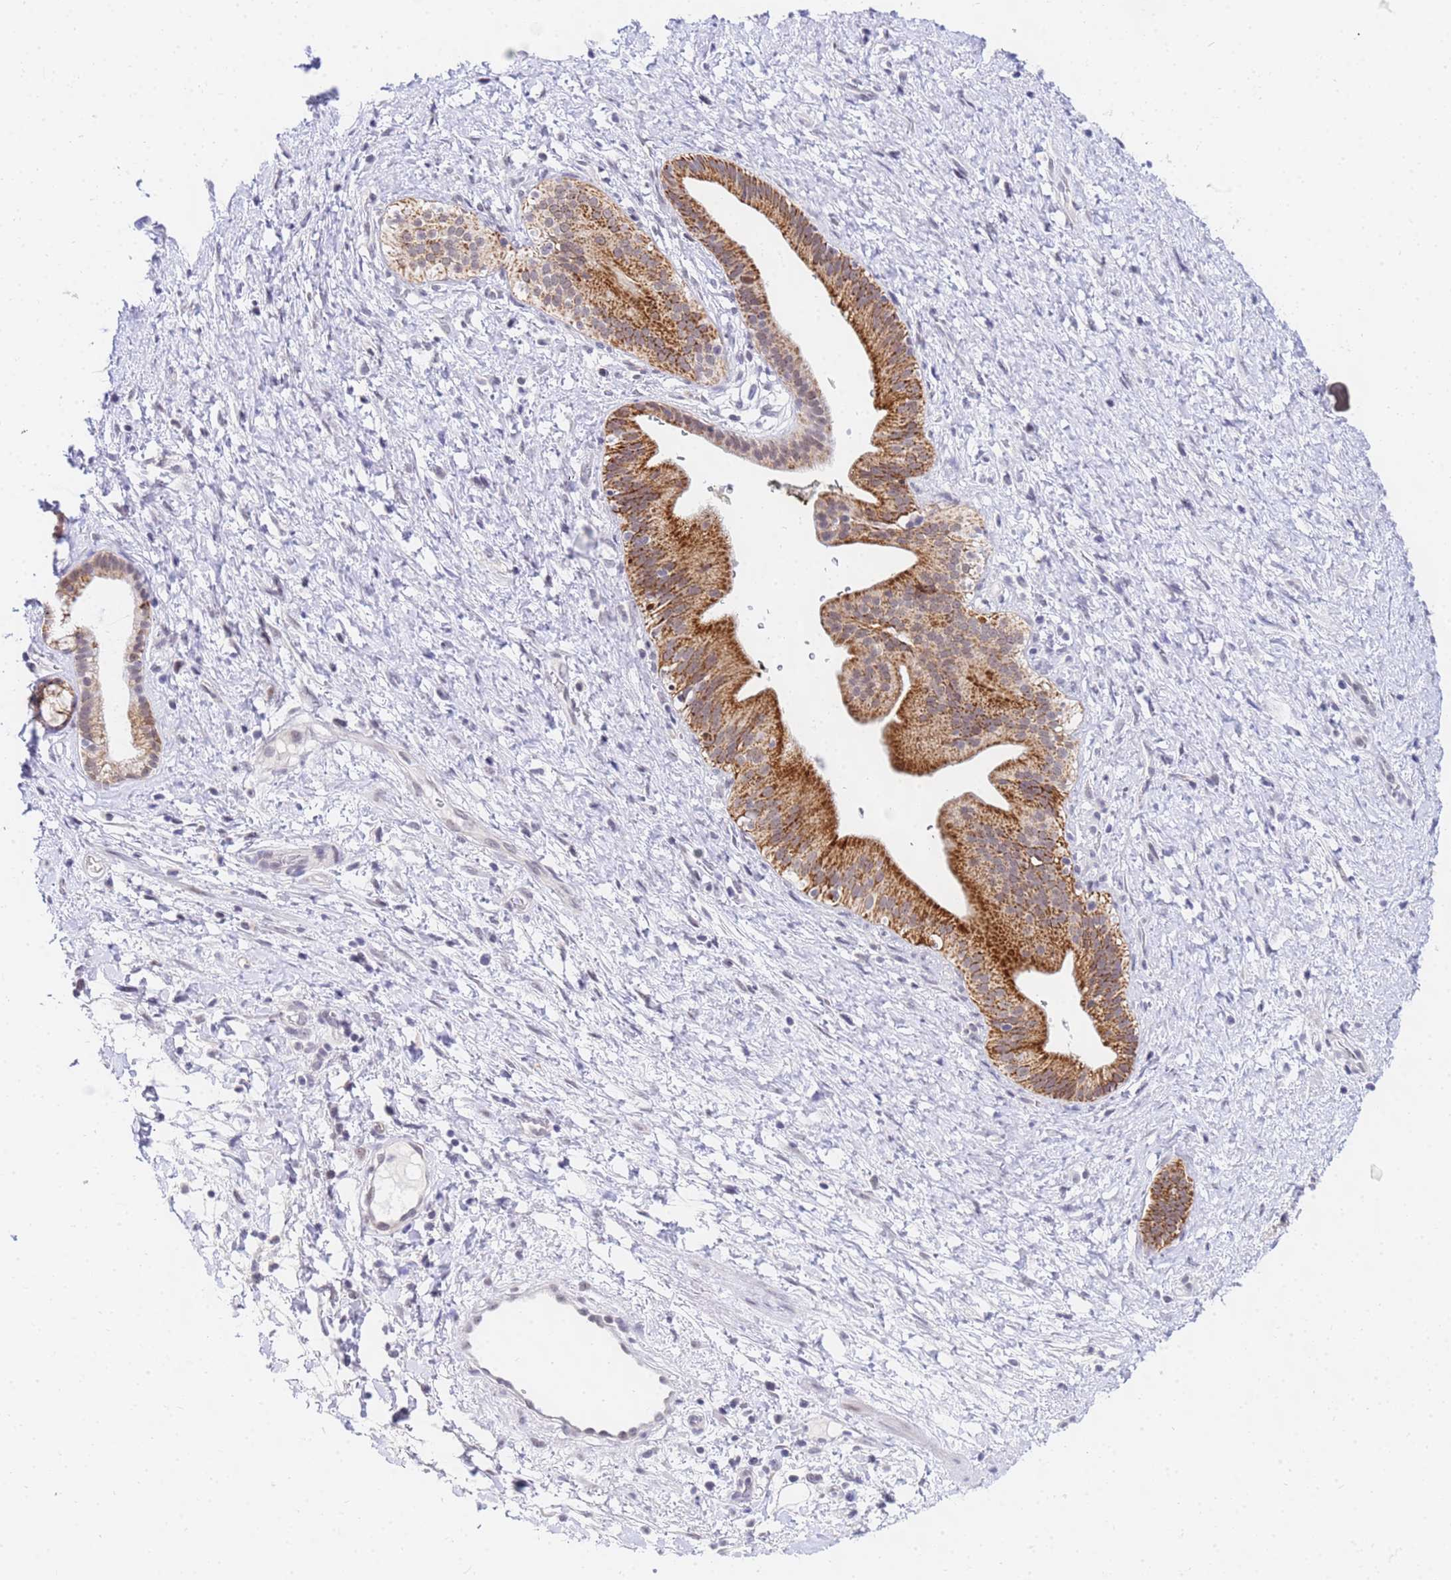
{"staining": {"intensity": "moderate", "quantity": ">75%", "location": "cytoplasmic/membranous"}, "tissue": "pancreatic cancer", "cell_type": "Tumor cells", "image_type": "cancer", "snomed": [{"axis": "morphology", "description": "Adenocarcinoma, NOS"}, {"axis": "topography", "description": "Pancreas"}], "caption": "Tumor cells show medium levels of moderate cytoplasmic/membranous expression in approximately >75% of cells in adenocarcinoma (pancreatic).", "gene": "CKMT1A", "patient": {"sex": "male", "age": 68}}